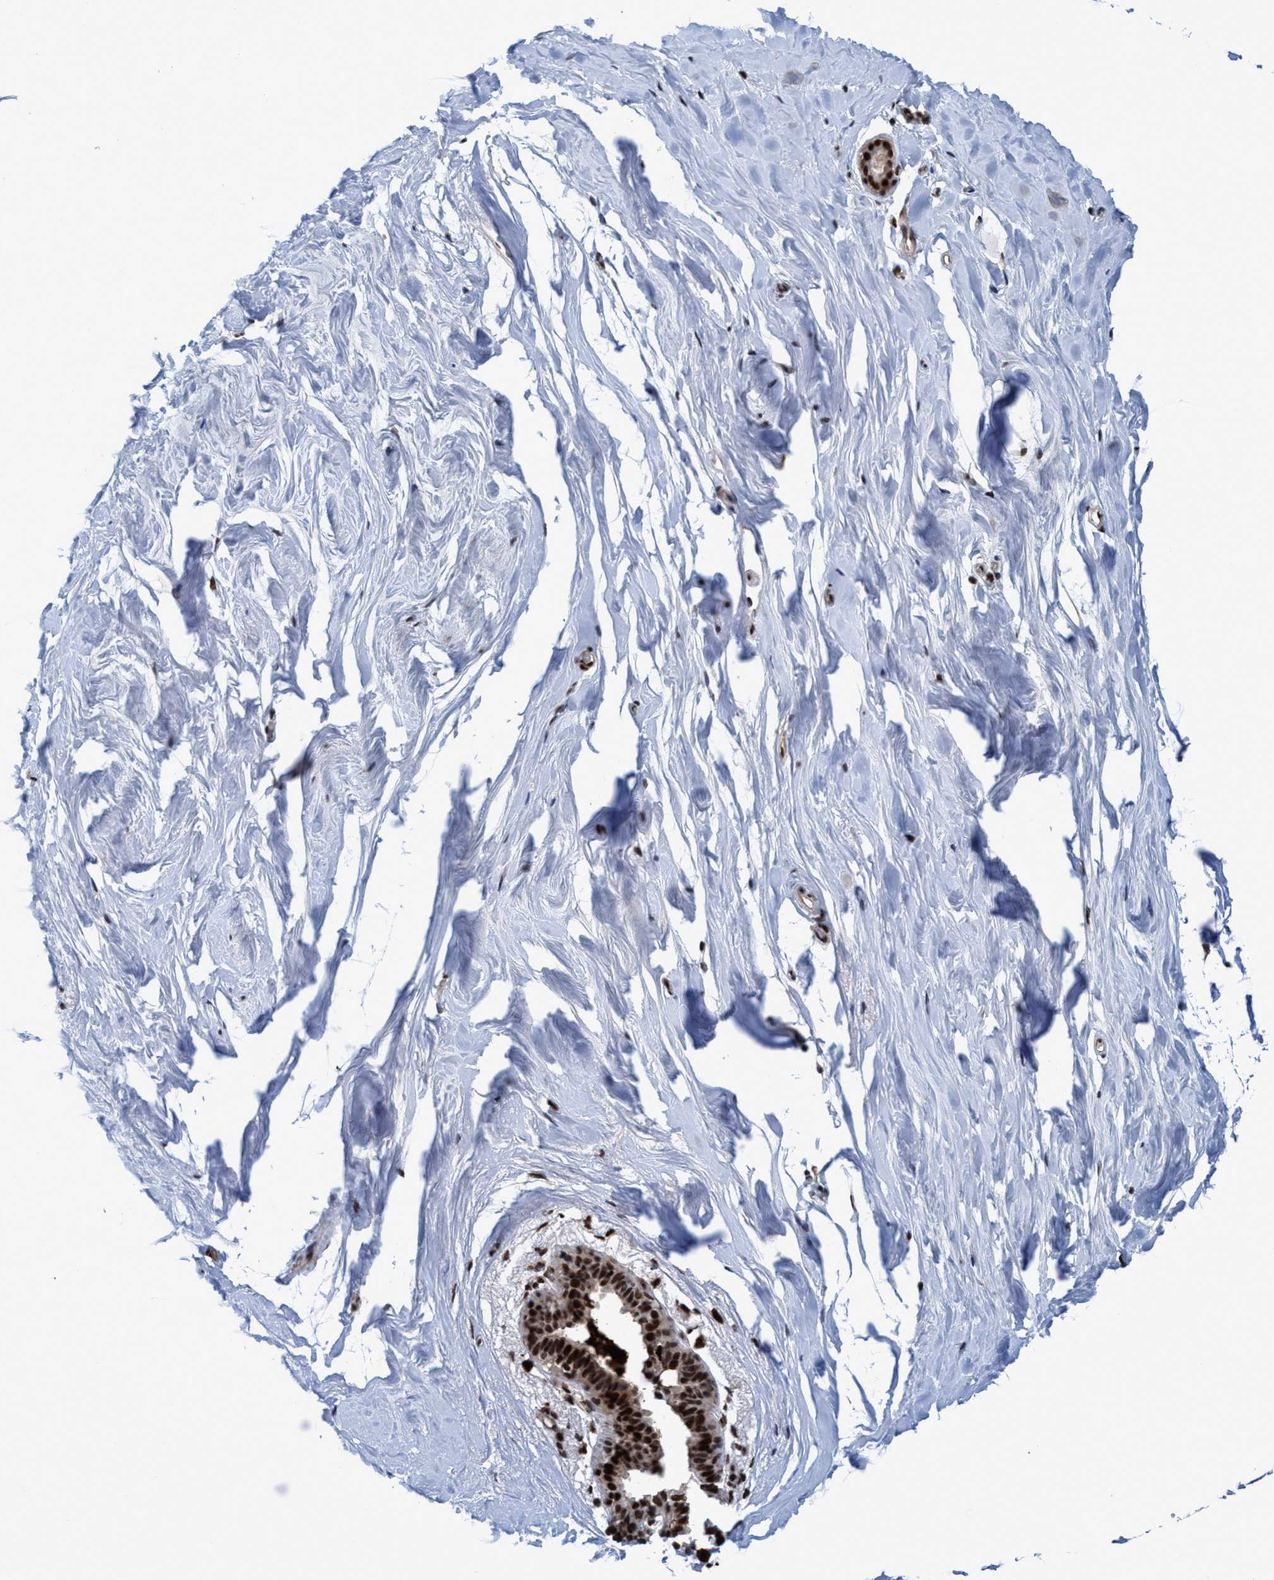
{"staining": {"intensity": "strong", "quantity": ">75%", "location": "nuclear"}, "tissue": "breast", "cell_type": "Adipocytes", "image_type": "normal", "snomed": [{"axis": "morphology", "description": "Normal tissue, NOS"}, {"axis": "topography", "description": "Breast"}], "caption": "Immunohistochemical staining of unremarkable human breast exhibits >75% levels of strong nuclear protein expression in about >75% of adipocytes. Immunohistochemistry (ihc) stains the protein in brown and the nuclei are stained blue.", "gene": "TOPBP1", "patient": {"sex": "female", "age": 62}}